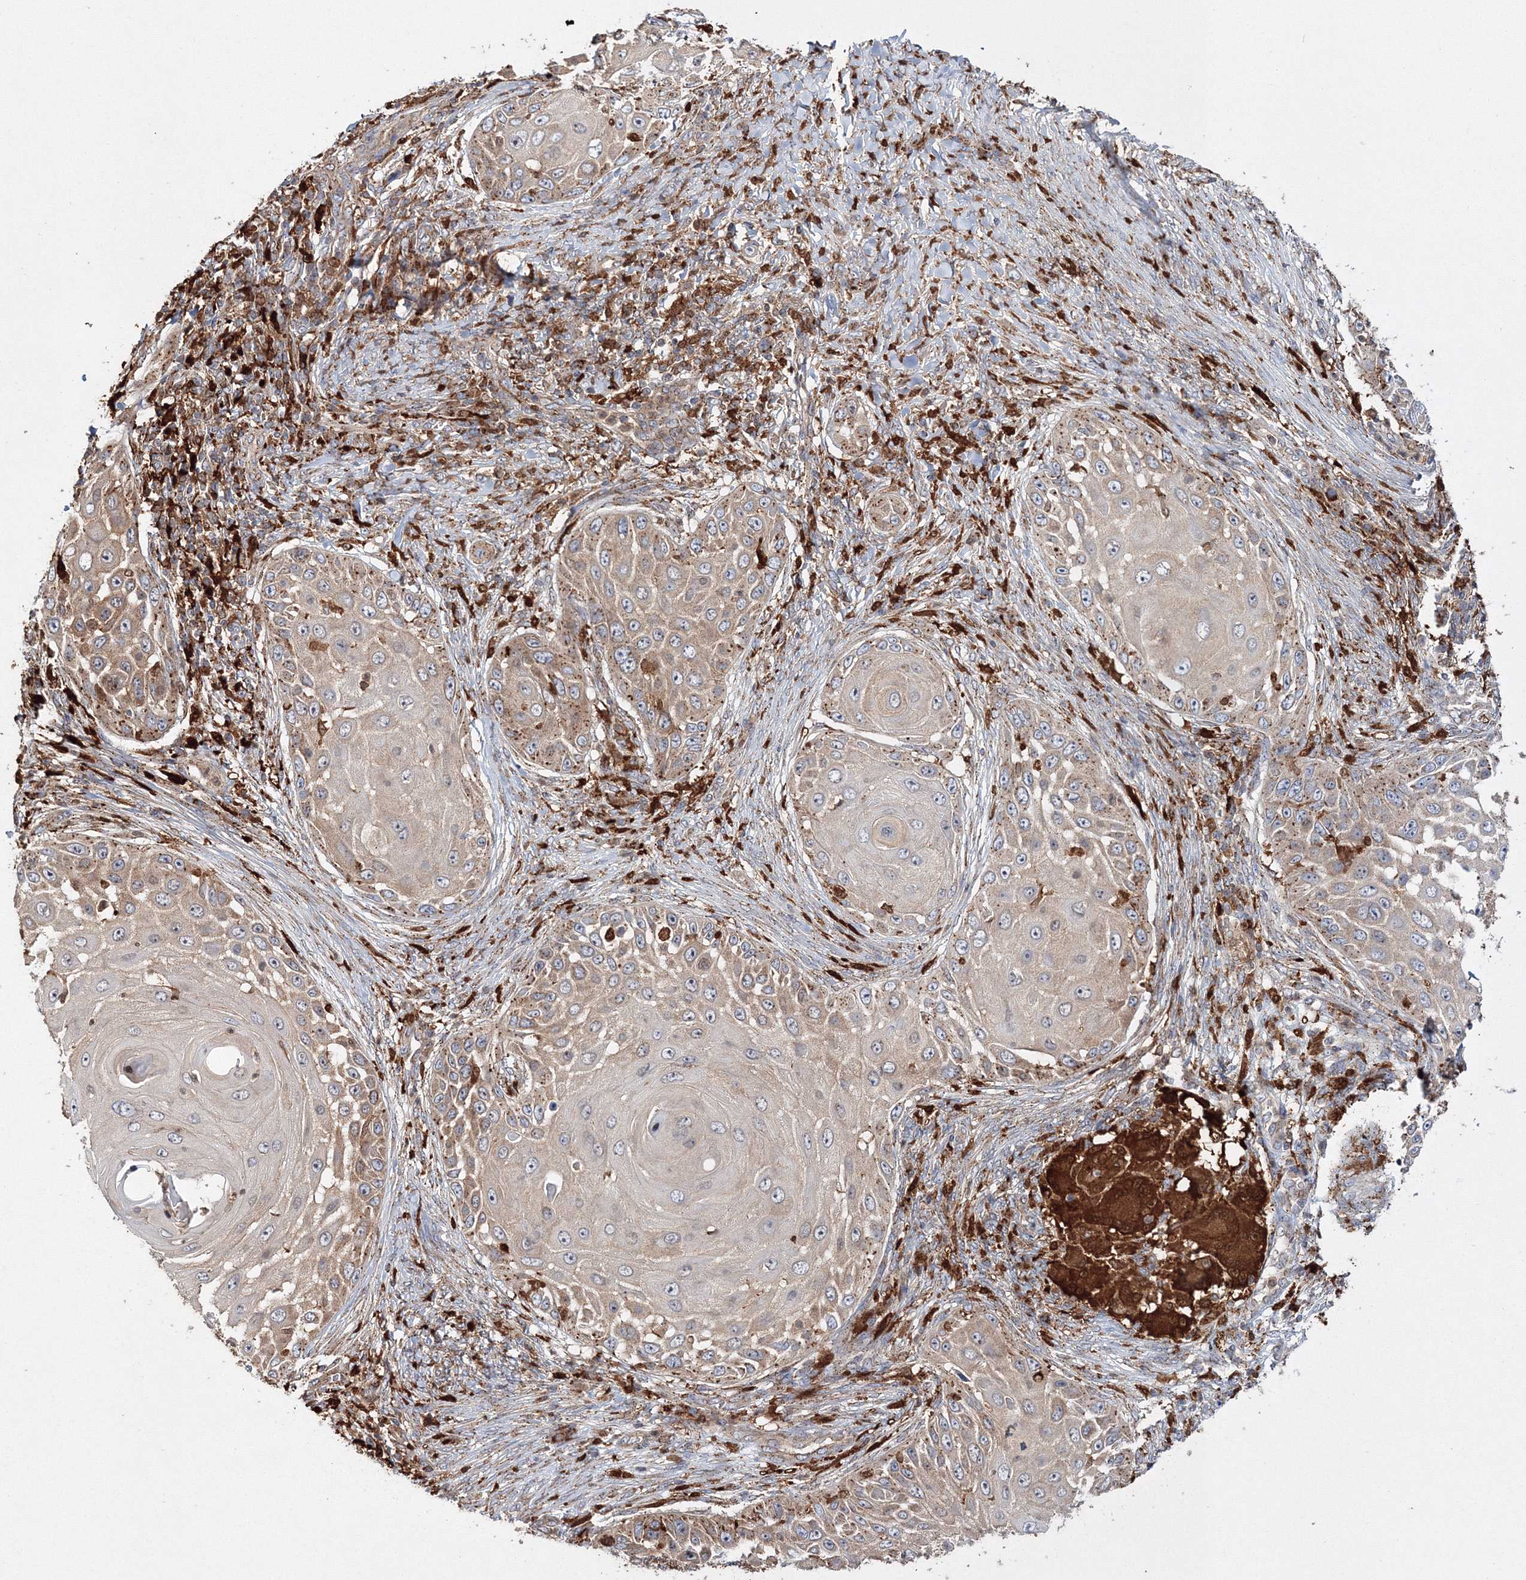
{"staining": {"intensity": "weak", "quantity": "25%-75%", "location": "cytoplasmic/membranous"}, "tissue": "skin cancer", "cell_type": "Tumor cells", "image_type": "cancer", "snomed": [{"axis": "morphology", "description": "Squamous cell carcinoma, NOS"}, {"axis": "topography", "description": "Skin"}], "caption": "Skin cancer was stained to show a protein in brown. There is low levels of weak cytoplasmic/membranous positivity in approximately 25%-75% of tumor cells.", "gene": "ARCN1", "patient": {"sex": "female", "age": 44}}